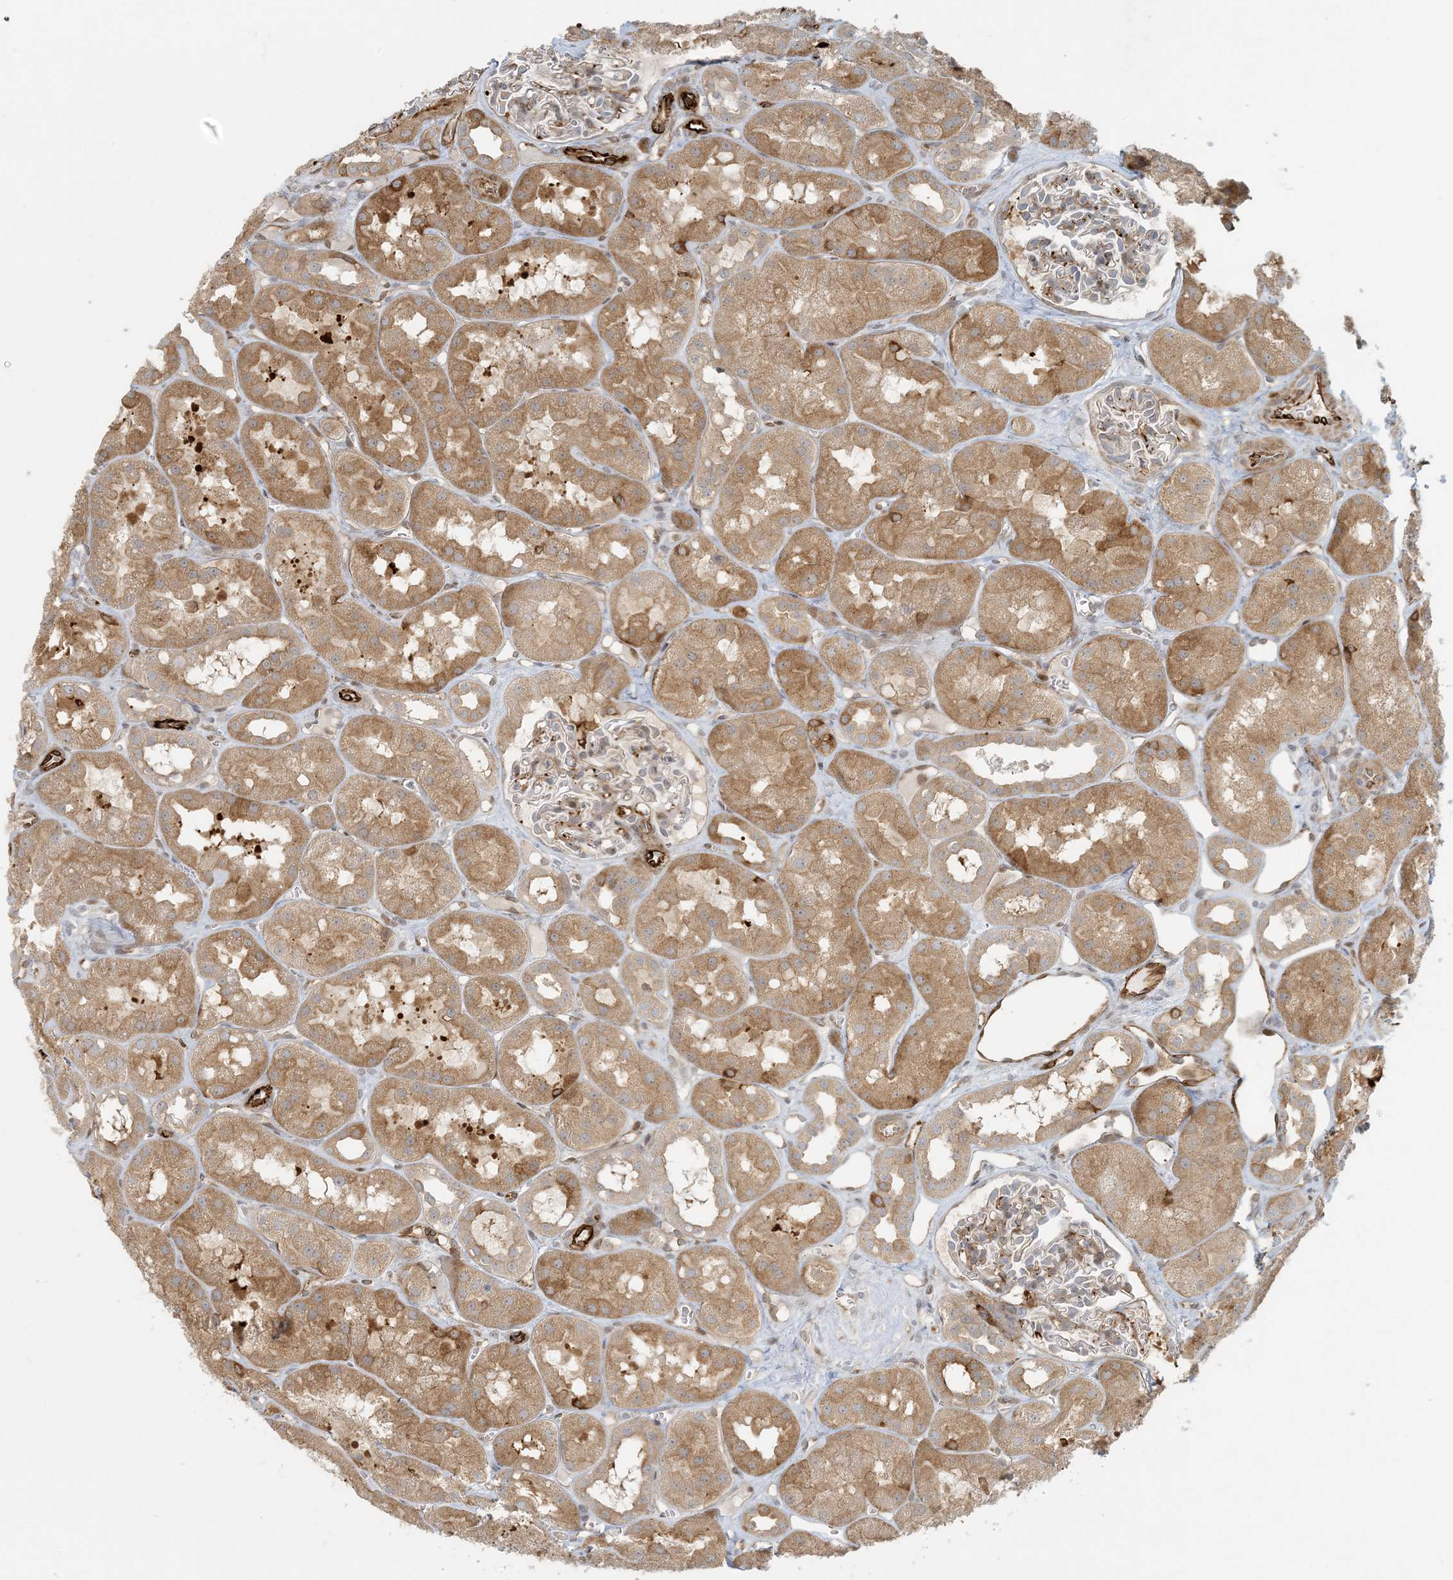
{"staining": {"intensity": "moderate", "quantity": "<25%", "location": "cytoplasmic/membranous"}, "tissue": "kidney", "cell_type": "Cells in glomeruli", "image_type": "normal", "snomed": [{"axis": "morphology", "description": "Normal tissue, NOS"}, {"axis": "topography", "description": "Kidney"}], "caption": "Immunohistochemistry (IHC) (DAB) staining of normal human kidney demonstrates moderate cytoplasmic/membranous protein expression in approximately <25% of cells in glomeruli. The staining was performed using DAB (3,3'-diaminobenzidine) to visualize the protein expression in brown, while the nuclei were stained in blue with hematoxylin (Magnification: 20x).", "gene": "BCORL1", "patient": {"sex": "male", "age": 16}}